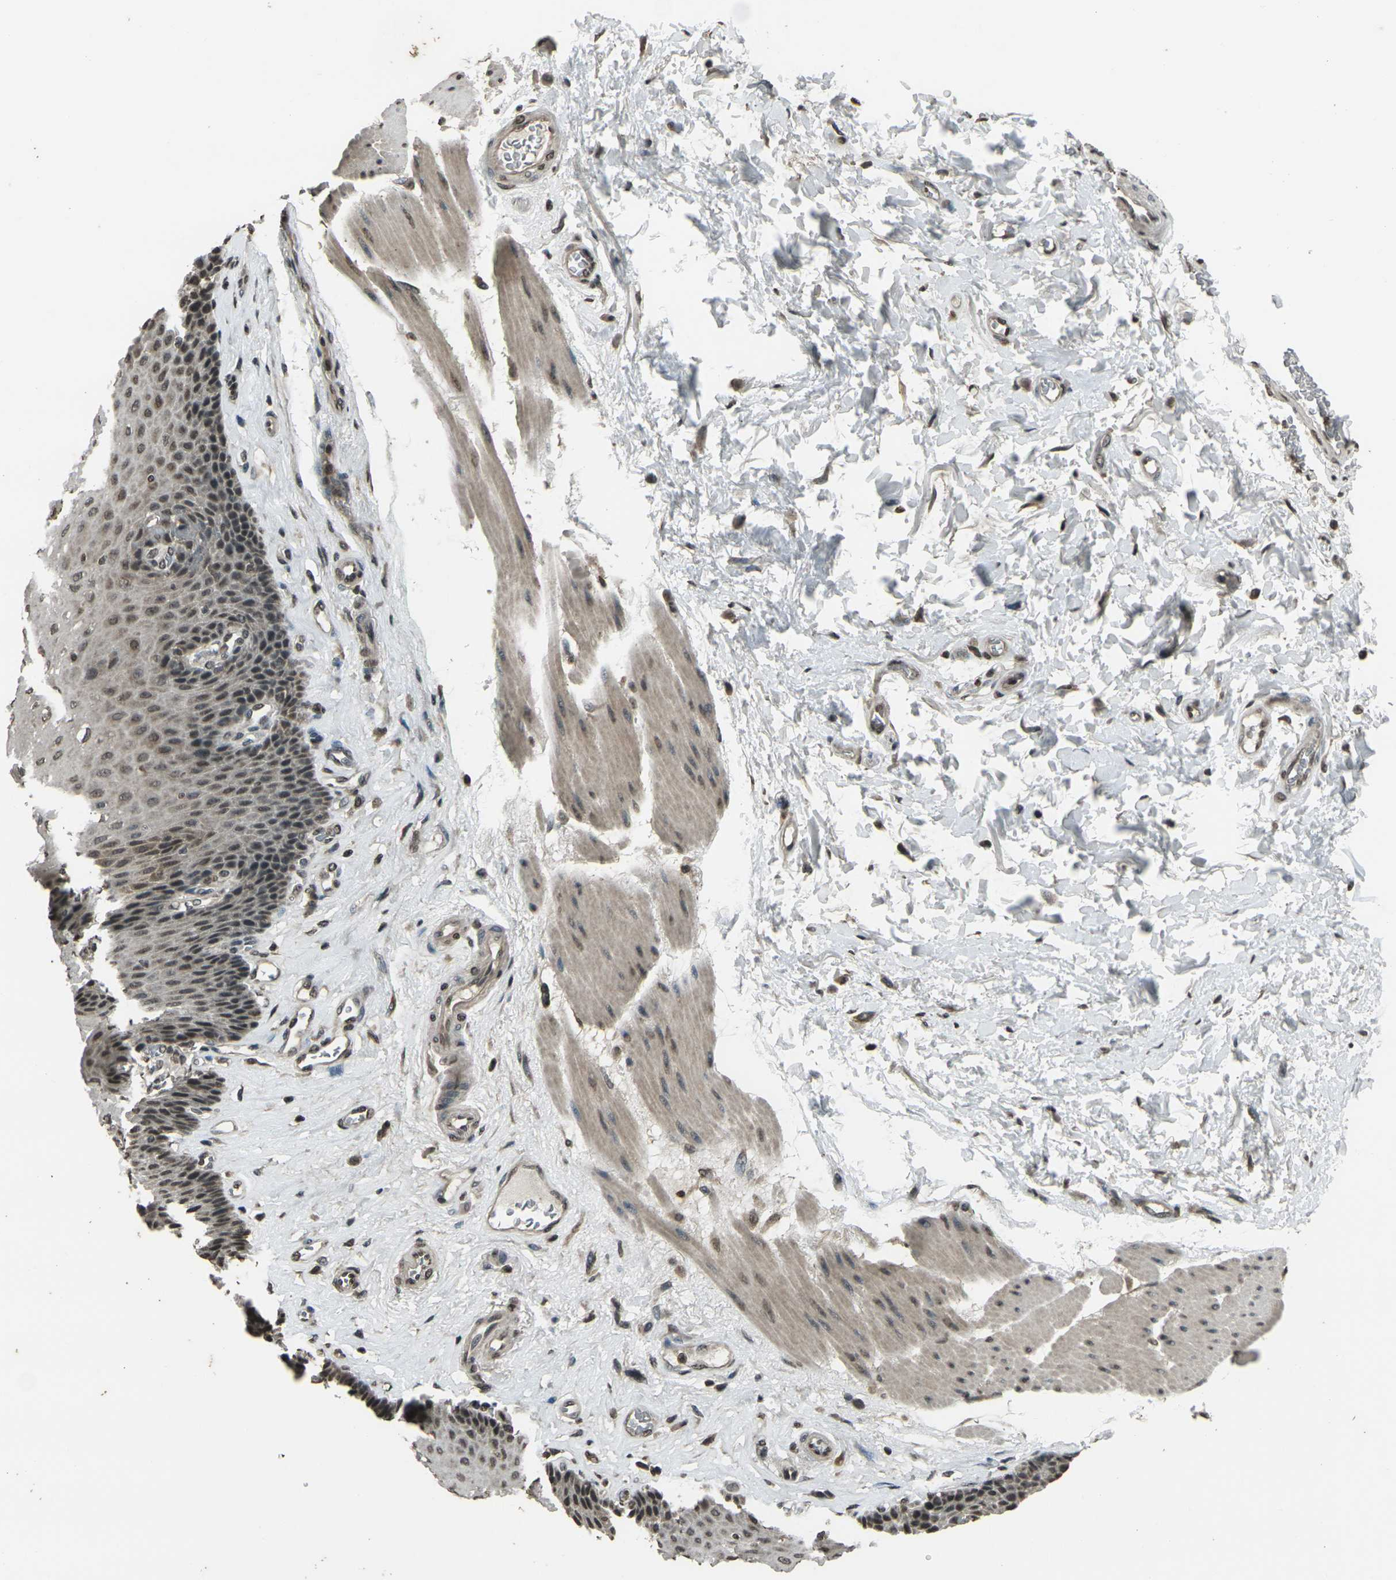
{"staining": {"intensity": "moderate", "quantity": ">75%", "location": "nuclear"}, "tissue": "esophagus", "cell_type": "Squamous epithelial cells", "image_type": "normal", "snomed": [{"axis": "morphology", "description": "Normal tissue, NOS"}, {"axis": "topography", "description": "Esophagus"}], "caption": "Squamous epithelial cells show medium levels of moderate nuclear positivity in about >75% of cells in unremarkable human esophagus.", "gene": "PRPF8", "patient": {"sex": "female", "age": 72}}